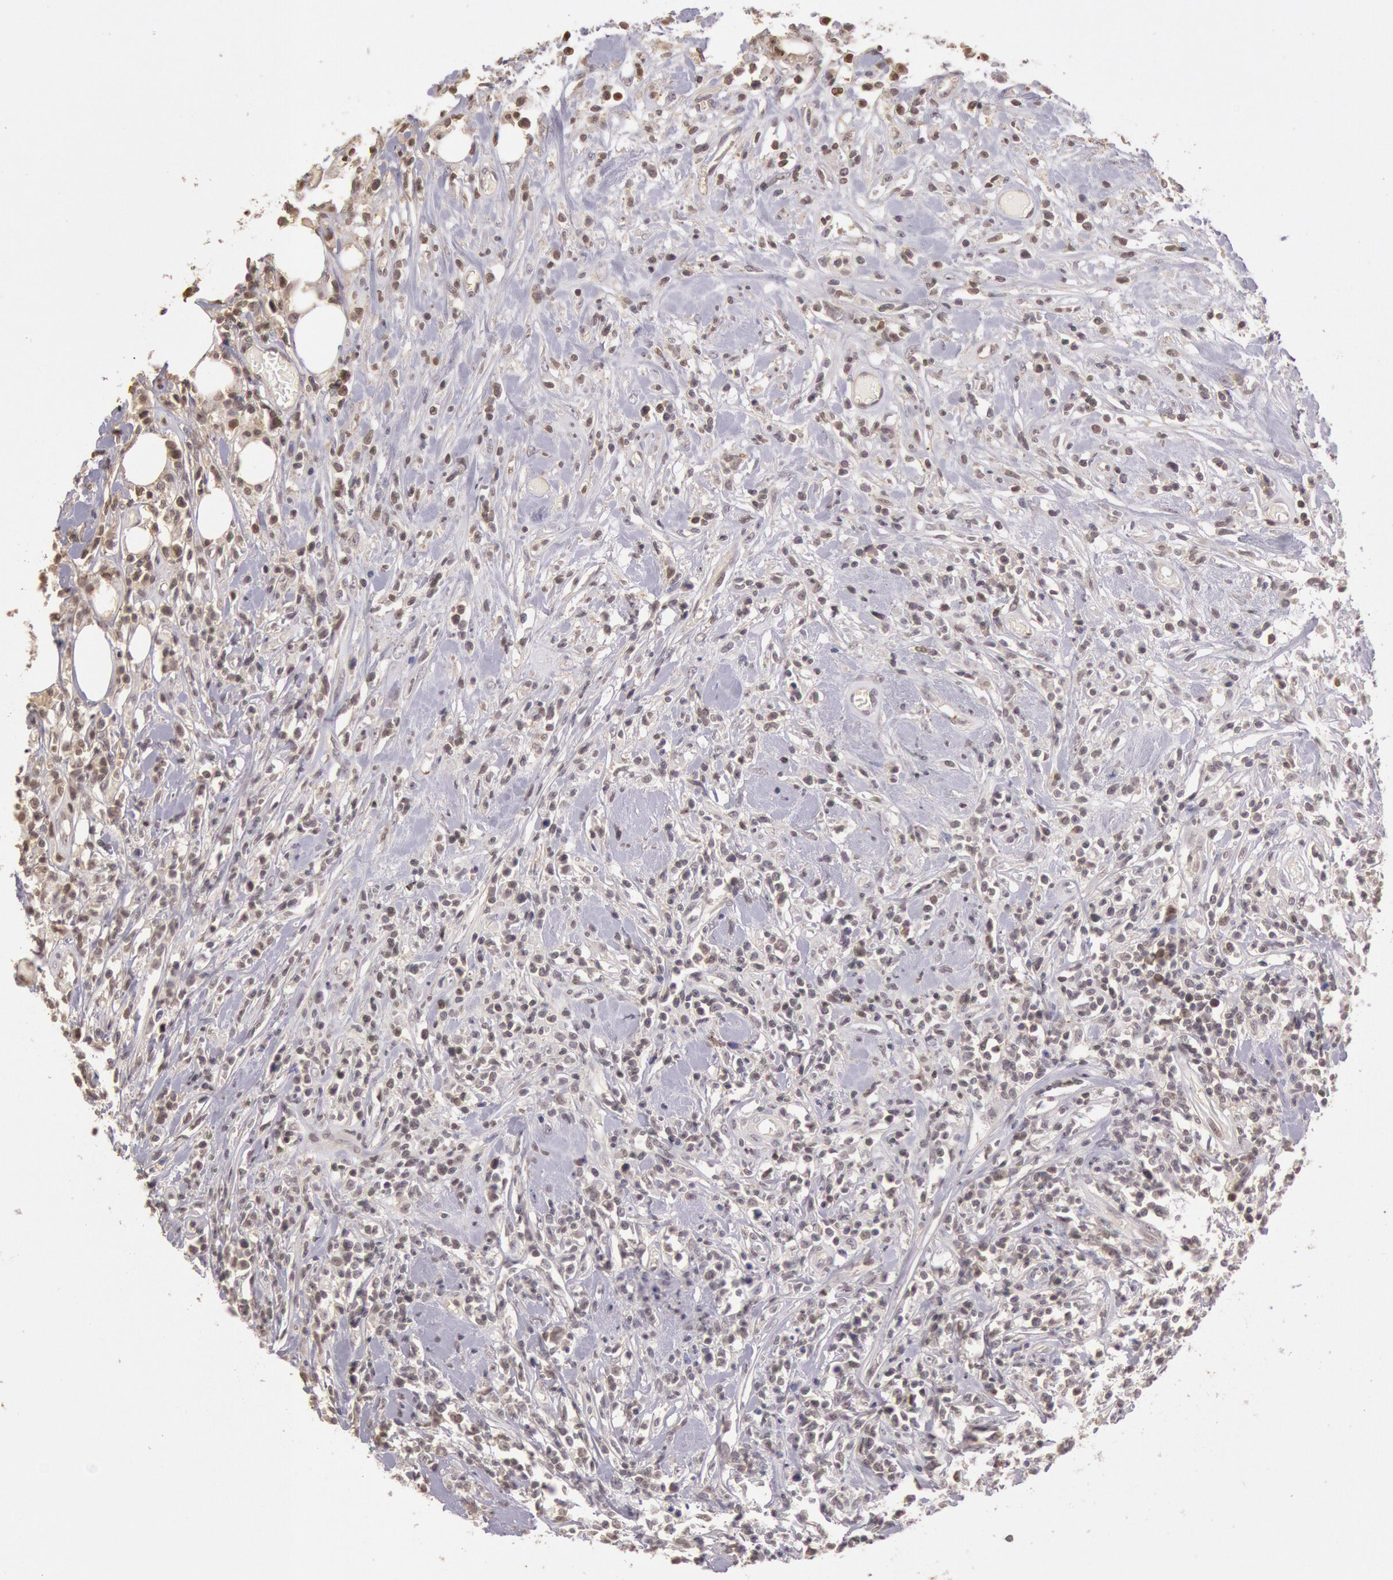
{"staining": {"intensity": "weak", "quantity": "25%-75%", "location": "nuclear"}, "tissue": "lymphoma", "cell_type": "Tumor cells", "image_type": "cancer", "snomed": [{"axis": "morphology", "description": "Malignant lymphoma, non-Hodgkin's type, High grade"}, {"axis": "topography", "description": "Colon"}], "caption": "Tumor cells exhibit low levels of weak nuclear staining in about 25%-75% of cells in lymphoma. (Brightfield microscopy of DAB IHC at high magnification).", "gene": "HIF1A", "patient": {"sex": "male", "age": 82}}